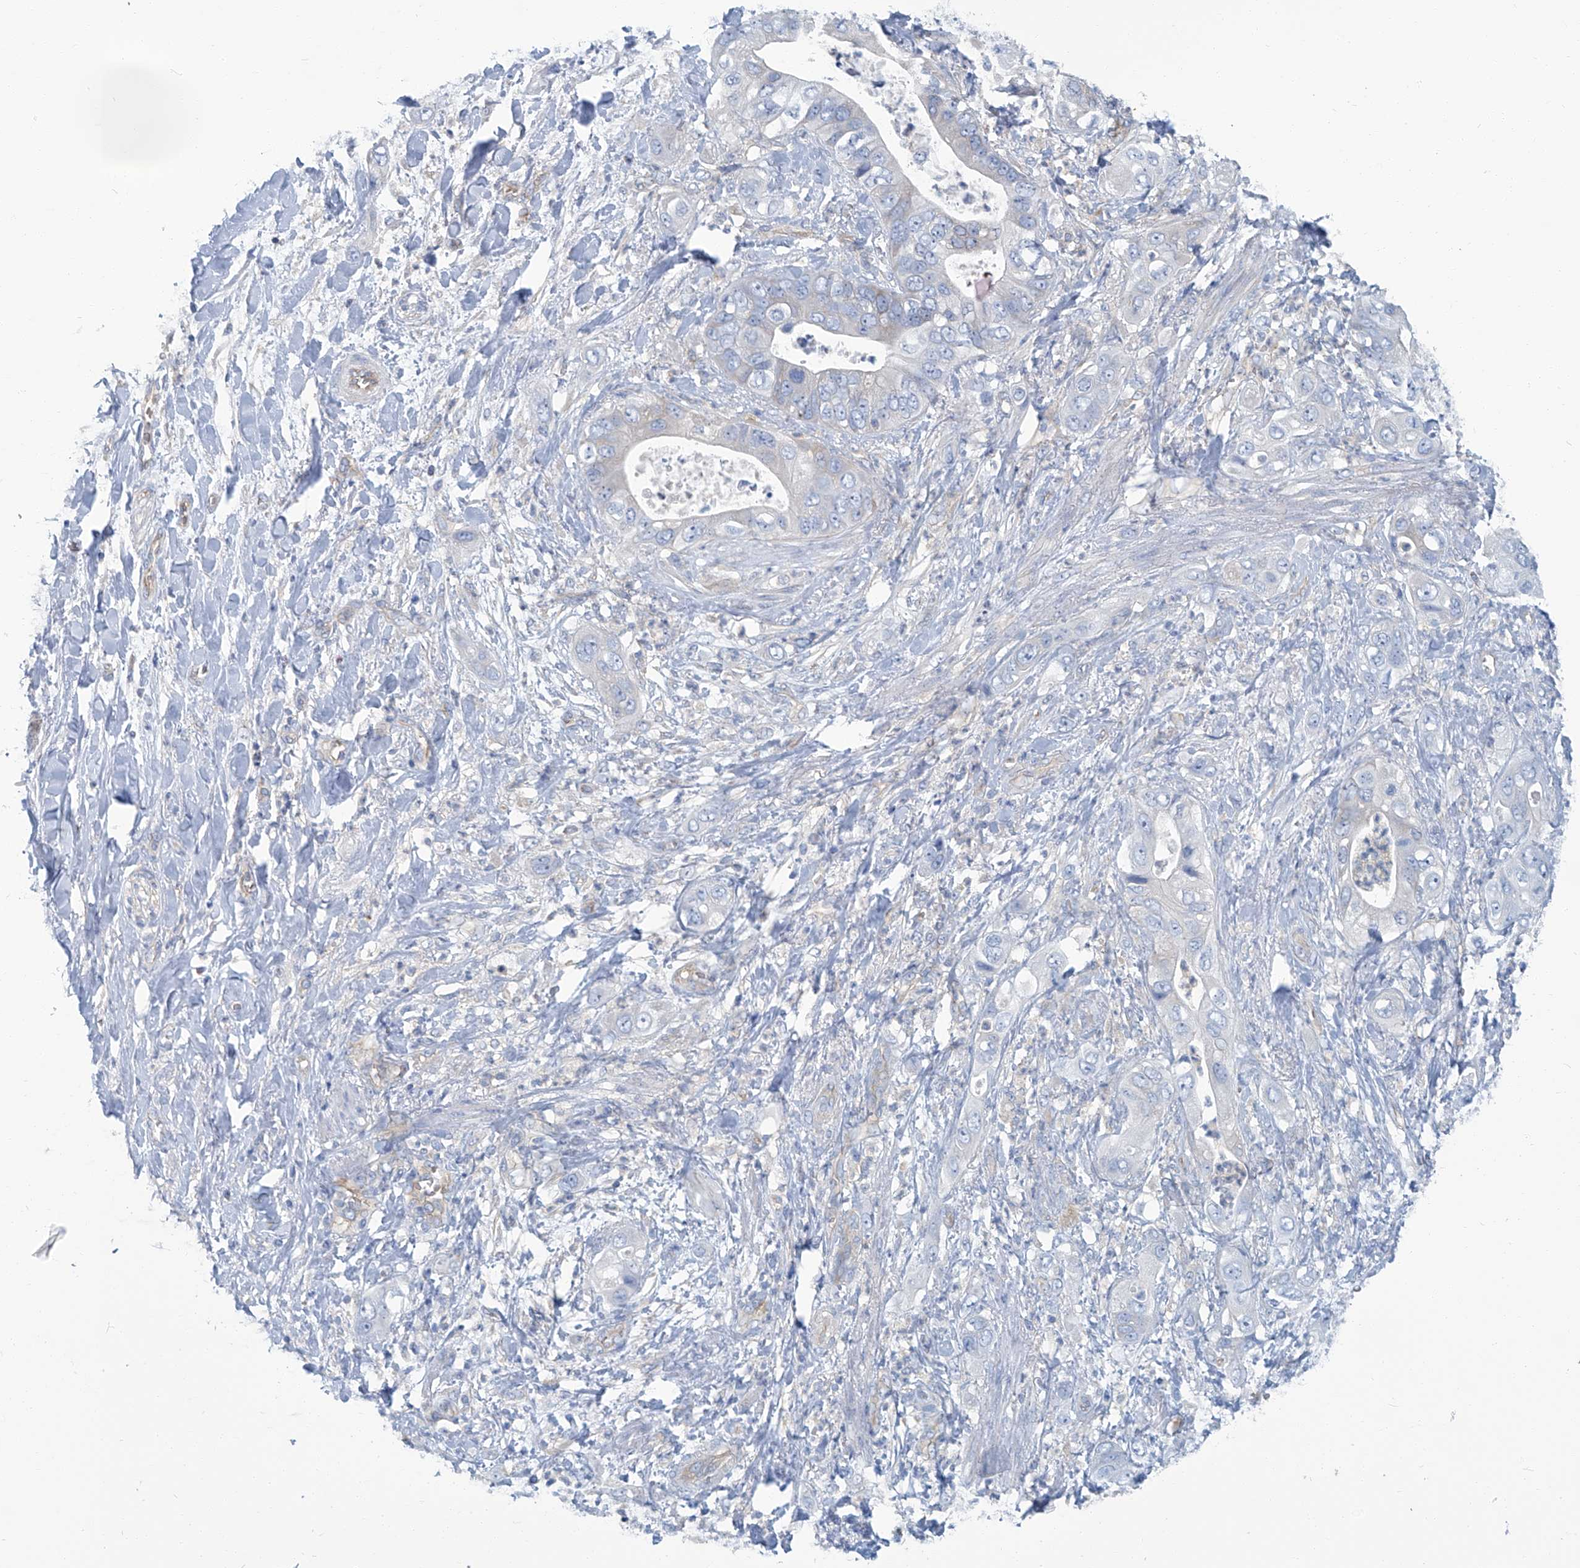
{"staining": {"intensity": "negative", "quantity": "none", "location": "none"}, "tissue": "pancreatic cancer", "cell_type": "Tumor cells", "image_type": "cancer", "snomed": [{"axis": "morphology", "description": "Adenocarcinoma, NOS"}, {"axis": "topography", "description": "Pancreas"}], "caption": "High magnification brightfield microscopy of pancreatic cancer (adenocarcinoma) stained with DAB (brown) and counterstained with hematoxylin (blue): tumor cells show no significant expression. (DAB (3,3'-diaminobenzidine) immunohistochemistry (IHC) visualized using brightfield microscopy, high magnification).", "gene": "PFKL", "patient": {"sex": "female", "age": 78}}